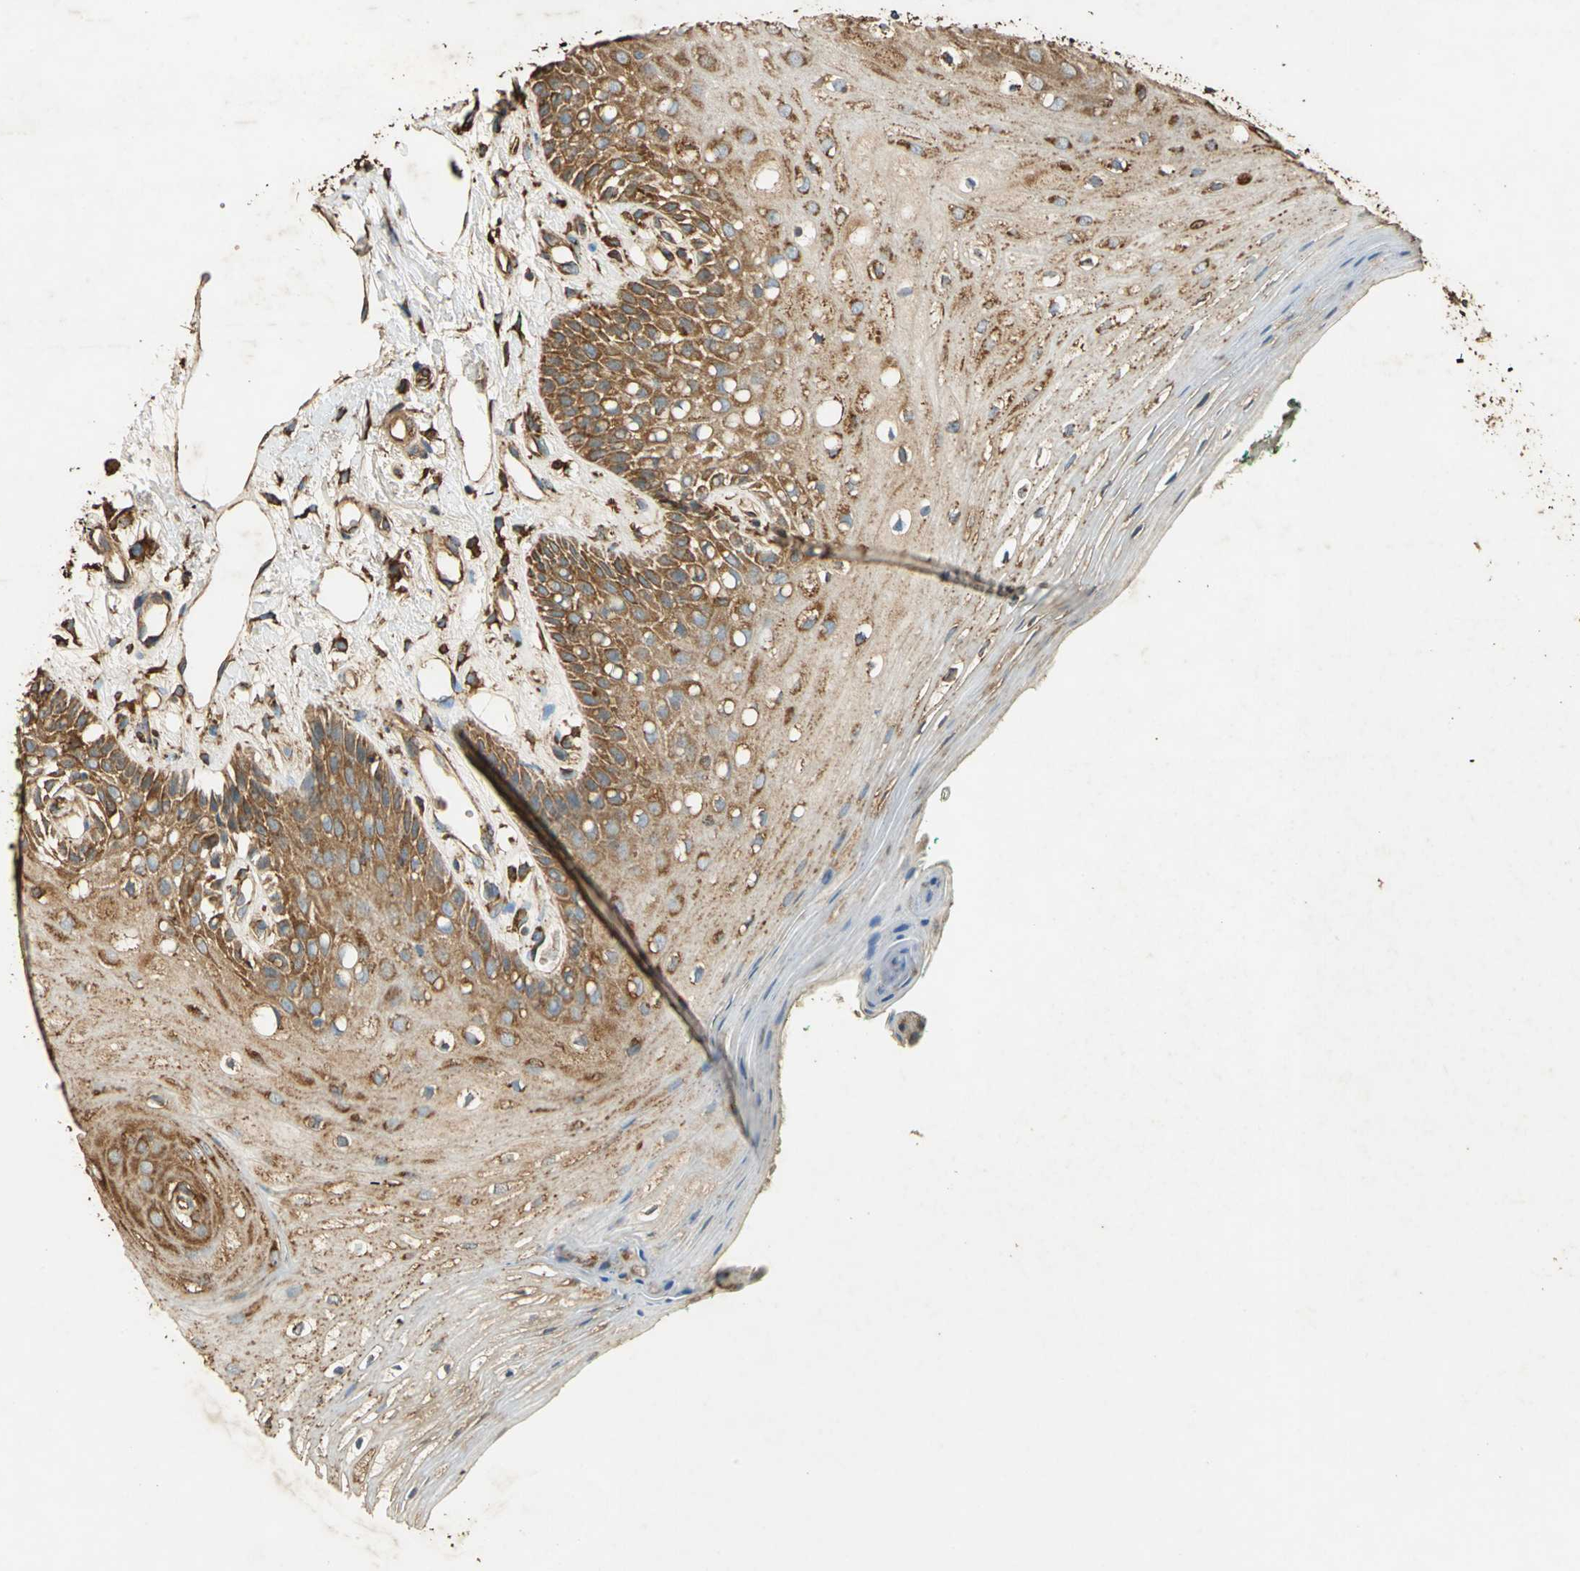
{"staining": {"intensity": "moderate", "quantity": ">75%", "location": "cytoplasmic/membranous"}, "tissue": "oral mucosa", "cell_type": "Squamous epithelial cells", "image_type": "normal", "snomed": [{"axis": "morphology", "description": "Normal tissue, NOS"}, {"axis": "morphology", "description": "Squamous cell carcinoma, NOS"}, {"axis": "topography", "description": "Skeletal muscle"}, {"axis": "topography", "description": "Oral tissue"}, {"axis": "topography", "description": "Head-Neck"}], "caption": "An immunohistochemistry image of benign tissue is shown. Protein staining in brown shows moderate cytoplasmic/membranous positivity in oral mucosa within squamous epithelial cells. (DAB = brown stain, brightfield microscopy at high magnification).", "gene": "HSP90B1", "patient": {"sex": "female", "age": 84}}